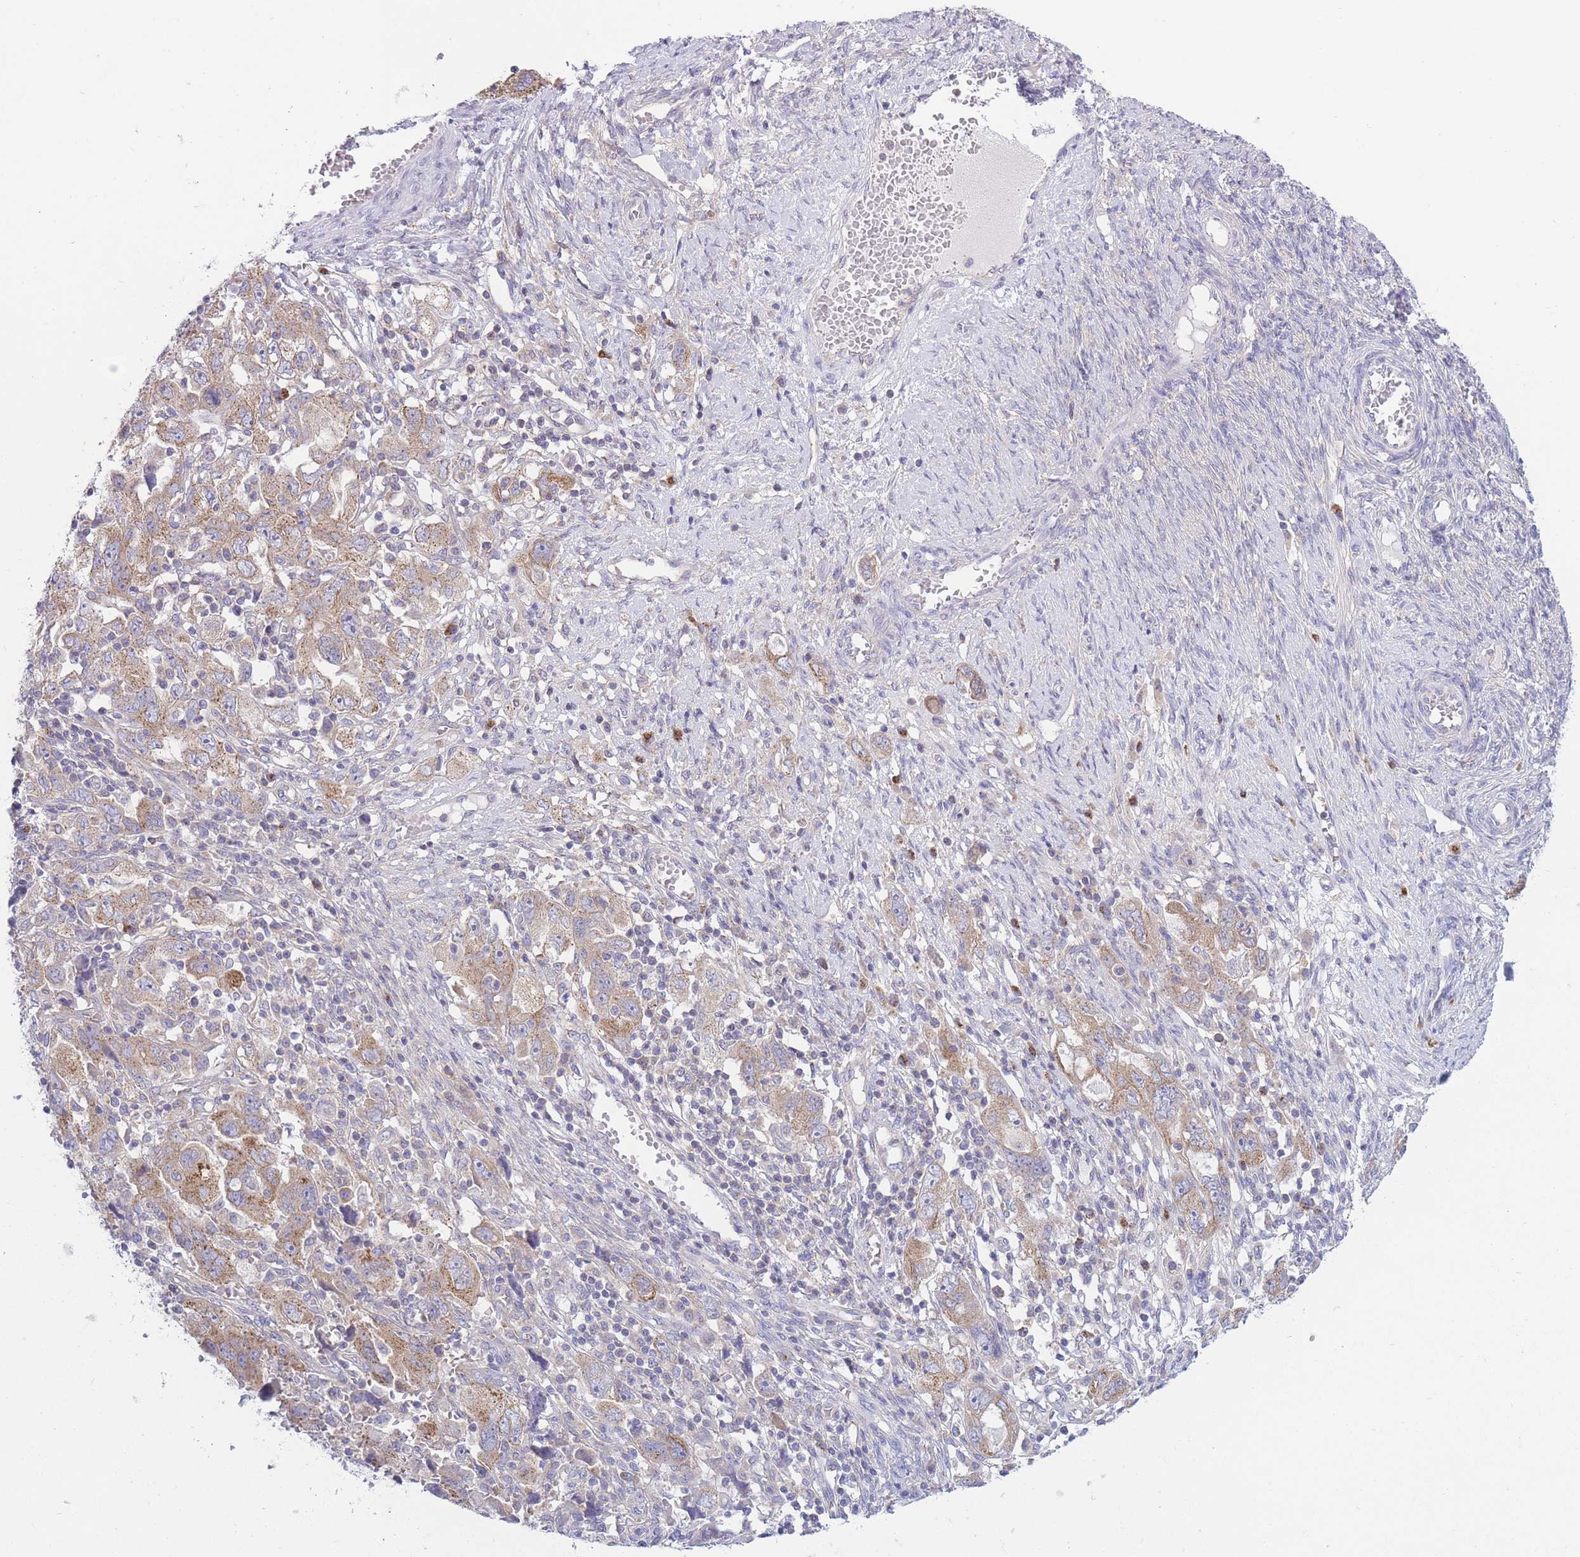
{"staining": {"intensity": "moderate", "quantity": ">75%", "location": "cytoplasmic/membranous"}, "tissue": "ovarian cancer", "cell_type": "Tumor cells", "image_type": "cancer", "snomed": [{"axis": "morphology", "description": "Carcinoma, NOS"}, {"axis": "morphology", "description": "Cystadenocarcinoma, serous, NOS"}, {"axis": "topography", "description": "Ovary"}], "caption": "Protein staining of ovarian serous cystadenocarcinoma tissue reveals moderate cytoplasmic/membranous expression in about >75% of tumor cells.", "gene": "COPG2", "patient": {"sex": "female", "age": 69}}